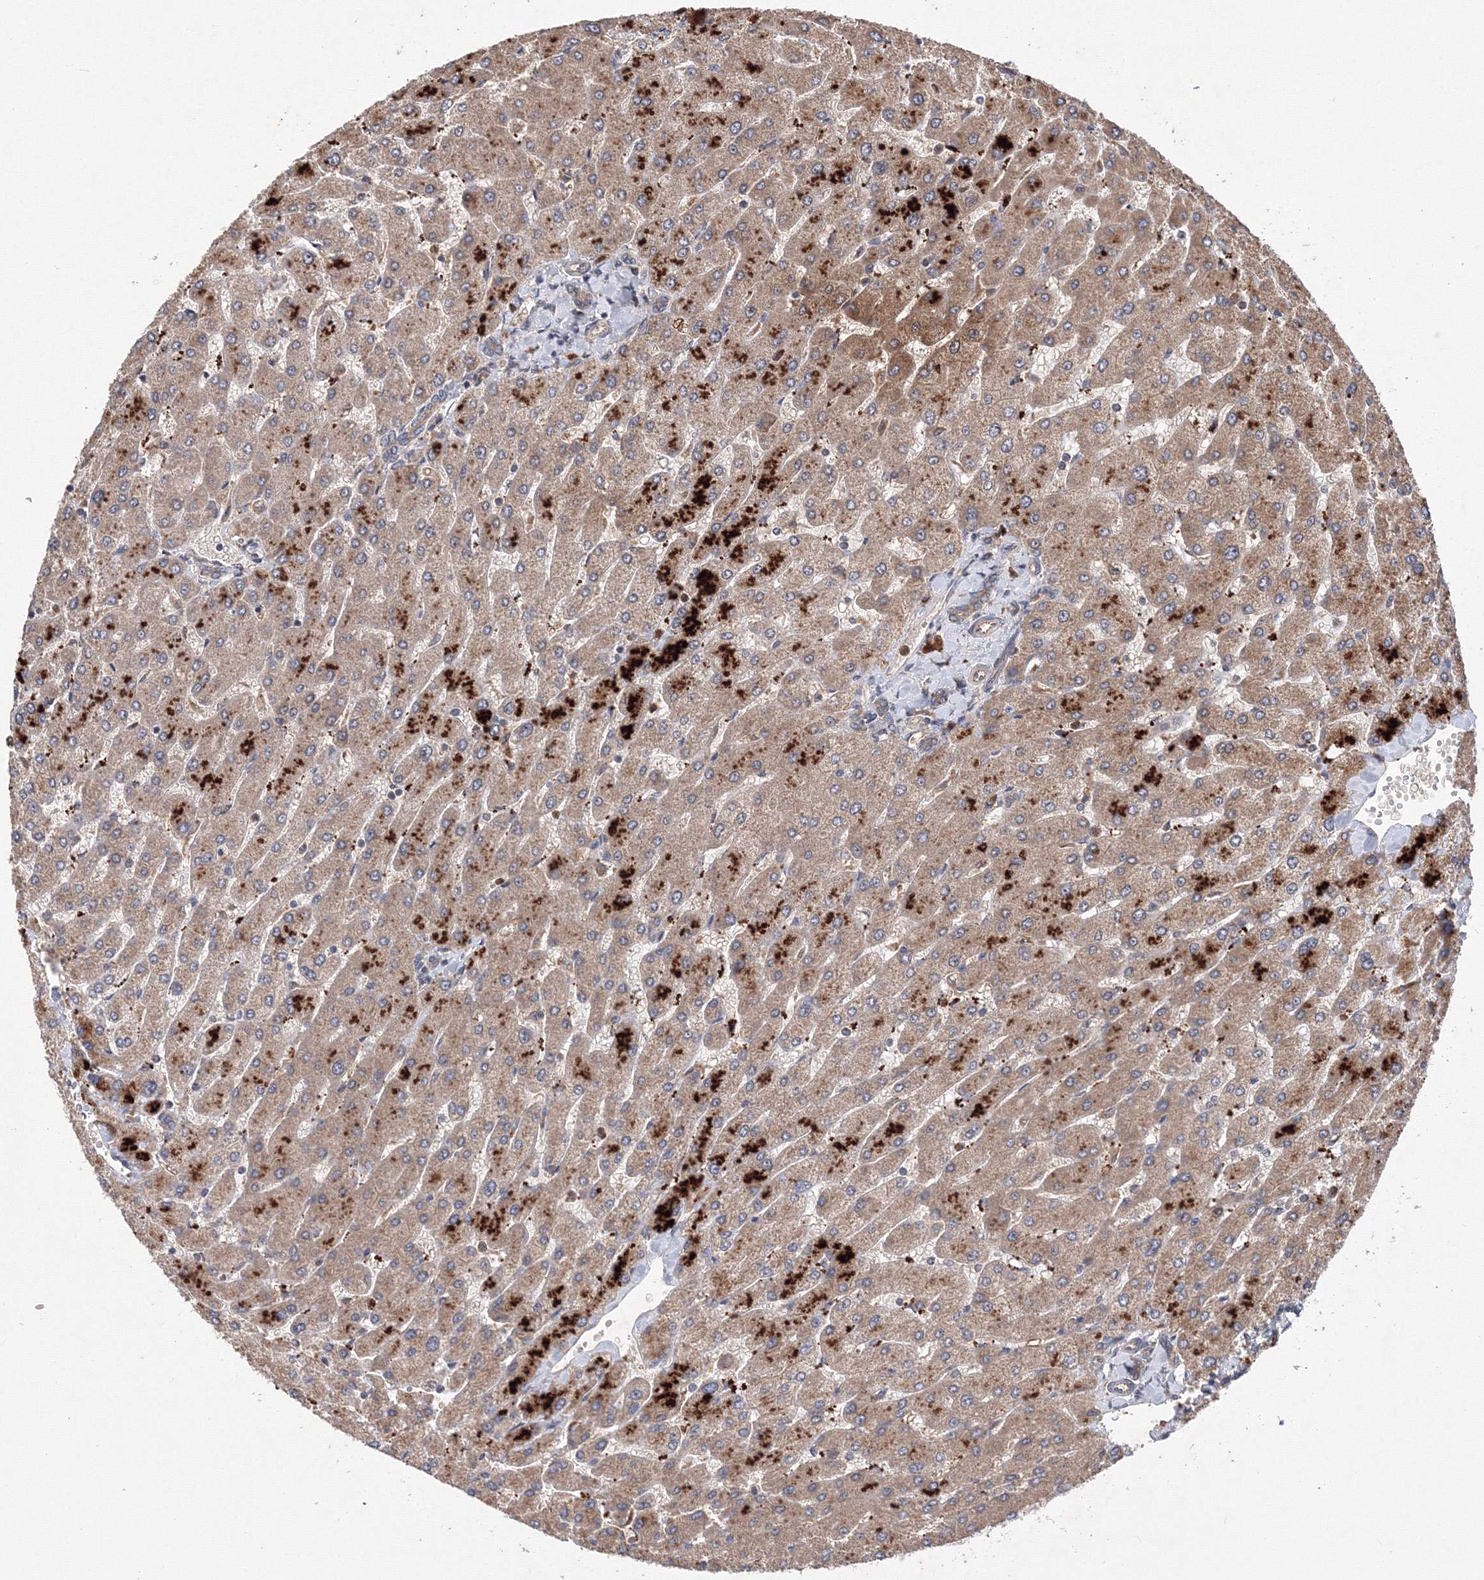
{"staining": {"intensity": "weak", "quantity": ">75%", "location": "cytoplasmic/membranous"}, "tissue": "liver", "cell_type": "Cholangiocytes", "image_type": "normal", "snomed": [{"axis": "morphology", "description": "Normal tissue, NOS"}, {"axis": "topography", "description": "Liver"}], "caption": "Immunohistochemistry (IHC) photomicrograph of normal human liver stained for a protein (brown), which reveals low levels of weak cytoplasmic/membranous staining in approximately >75% of cholangiocytes.", "gene": "ATG3", "patient": {"sex": "male", "age": 55}}